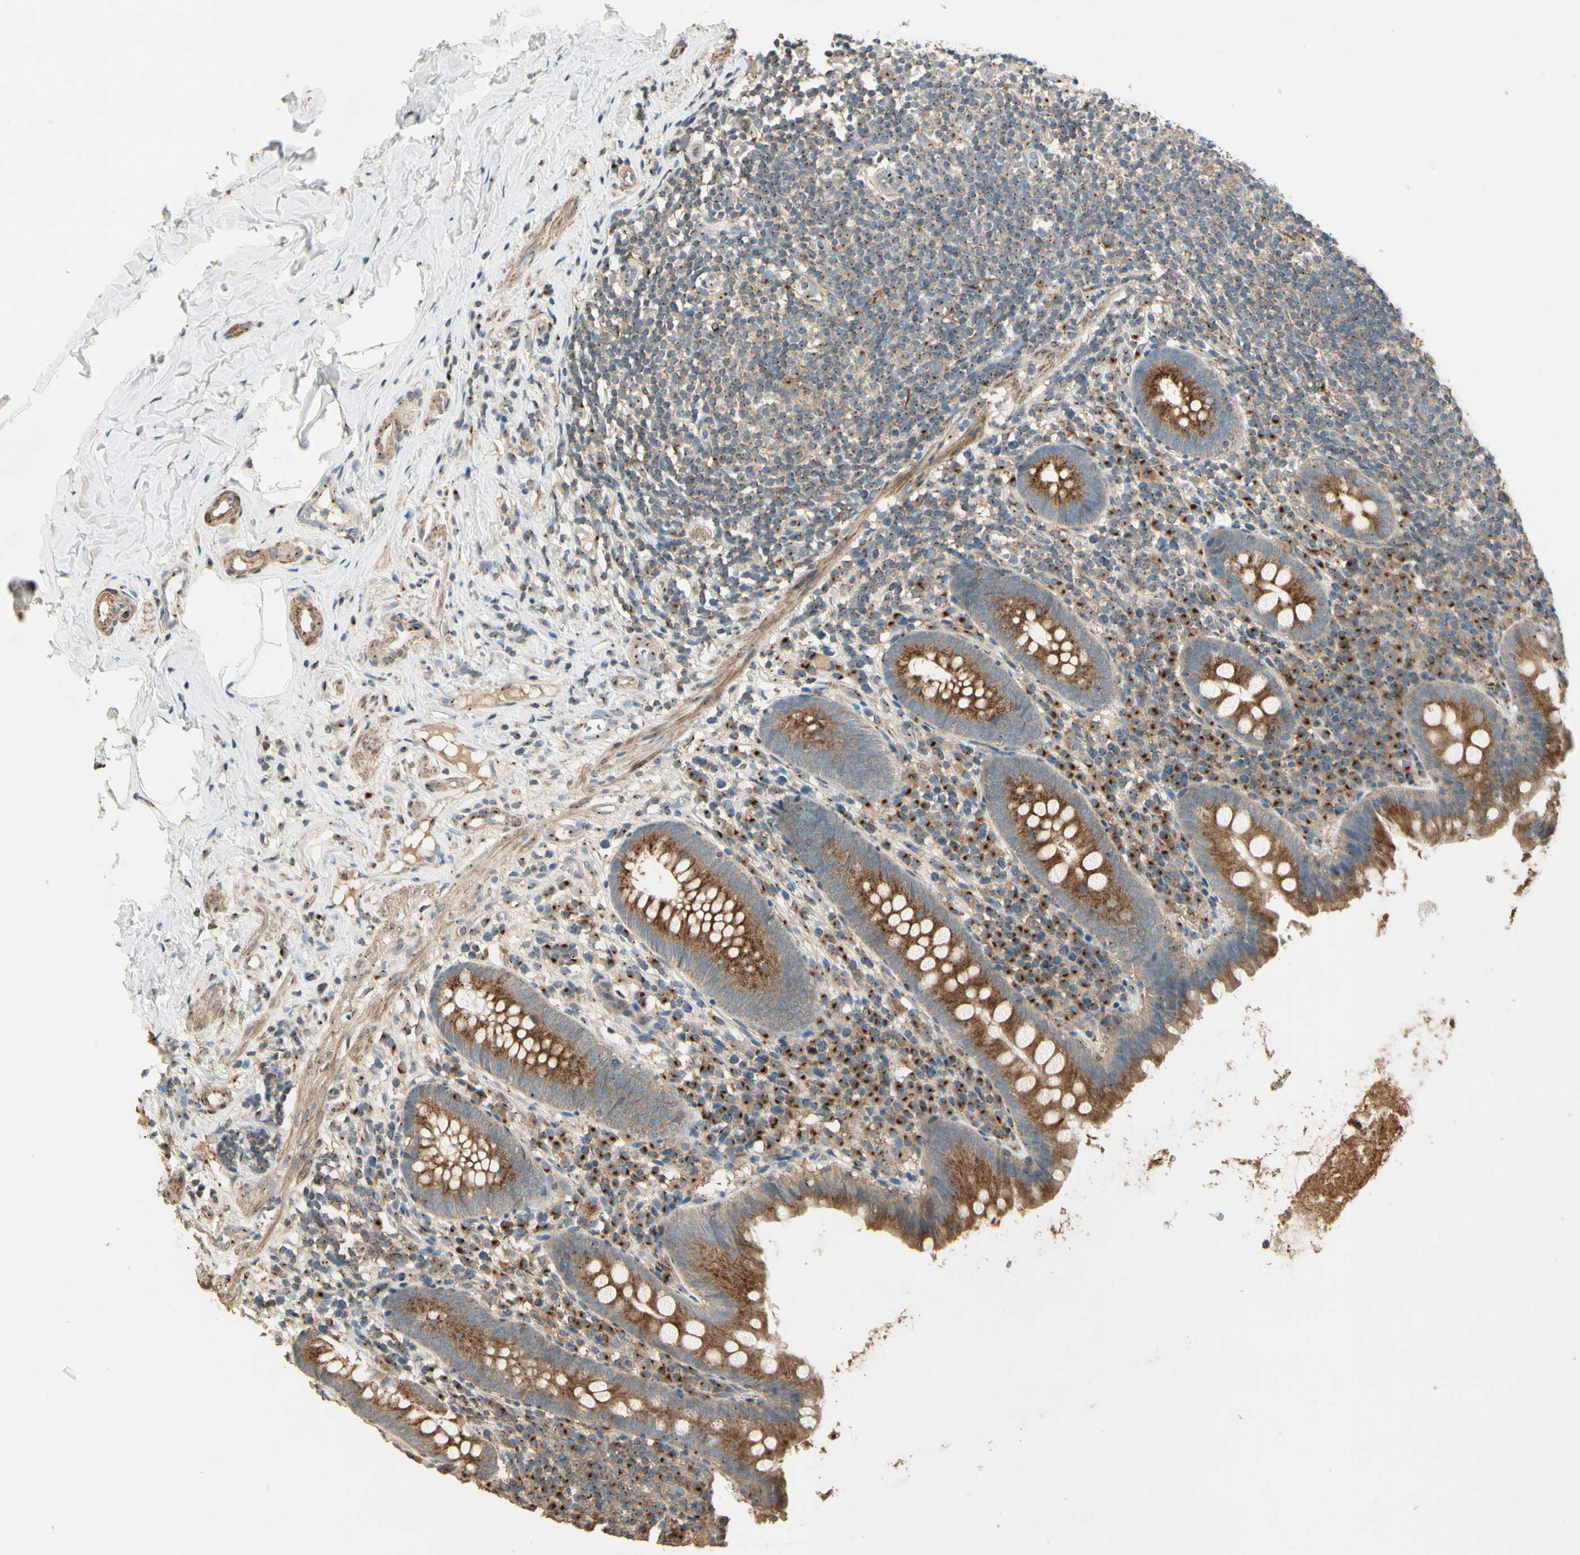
{"staining": {"intensity": "strong", "quantity": ">75%", "location": "cytoplasmic/membranous"}, "tissue": "appendix", "cell_type": "Glandular cells", "image_type": "normal", "snomed": [{"axis": "morphology", "description": "Normal tissue, NOS"}, {"axis": "topography", "description": "Appendix"}], "caption": "A brown stain labels strong cytoplasmic/membranous expression of a protein in glandular cells of normal human appendix. Nuclei are stained in blue.", "gene": "AKAP9", "patient": {"sex": "male", "age": 52}}